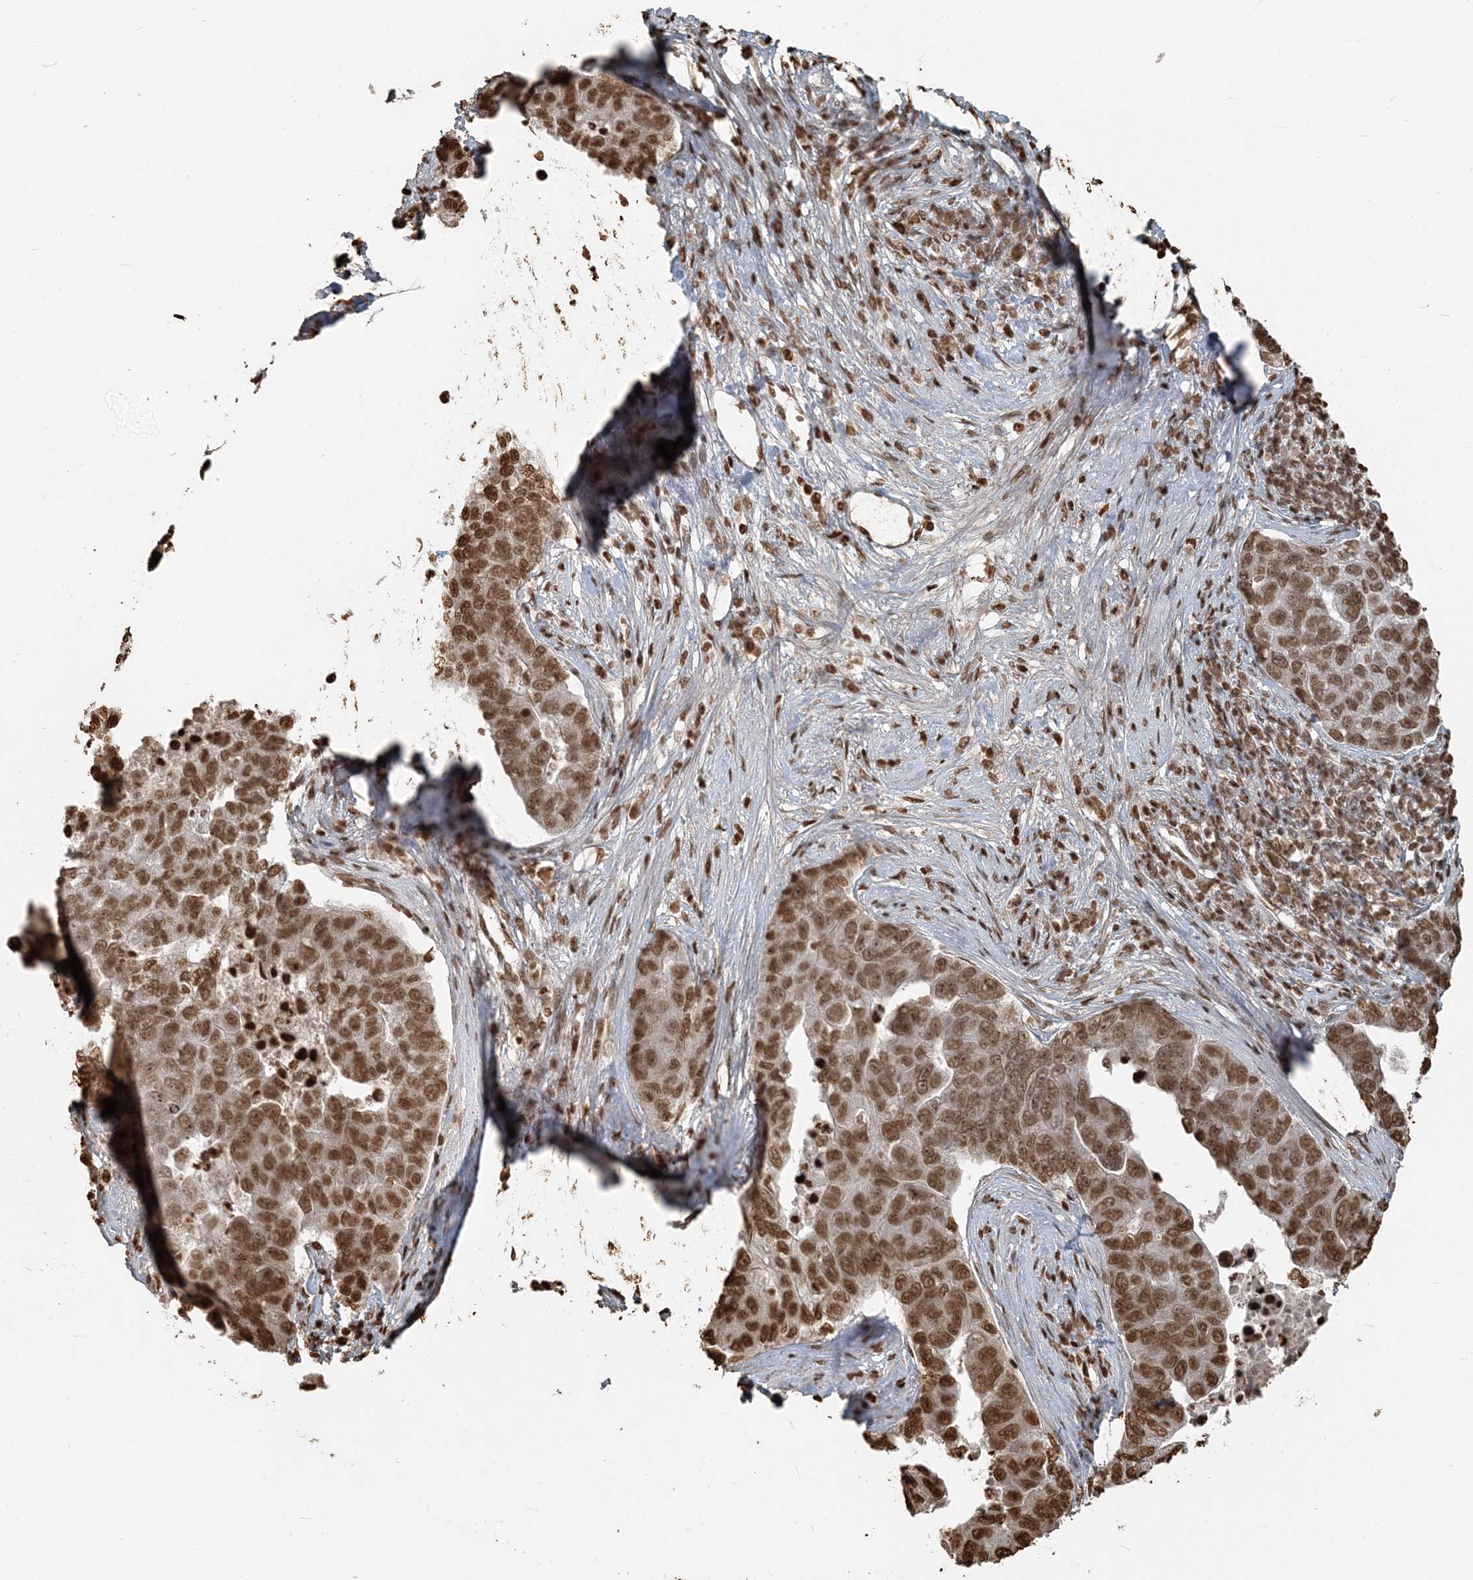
{"staining": {"intensity": "moderate", "quantity": ">75%", "location": "nuclear"}, "tissue": "pancreatic cancer", "cell_type": "Tumor cells", "image_type": "cancer", "snomed": [{"axis": "morphology", "description": "Adenocarcinoma, NOS"}, {"axis": "topography", "description": "Pancreas"}], "caption": "Pancreatic cancer (adenocarcinoma) was stained to show a protein in brown. There is medium levels of moderate nuclear expression in approximately >75% of tumor cells.", "gene": "H3-3B", "patient": {"sex": "female", "age": 61}}